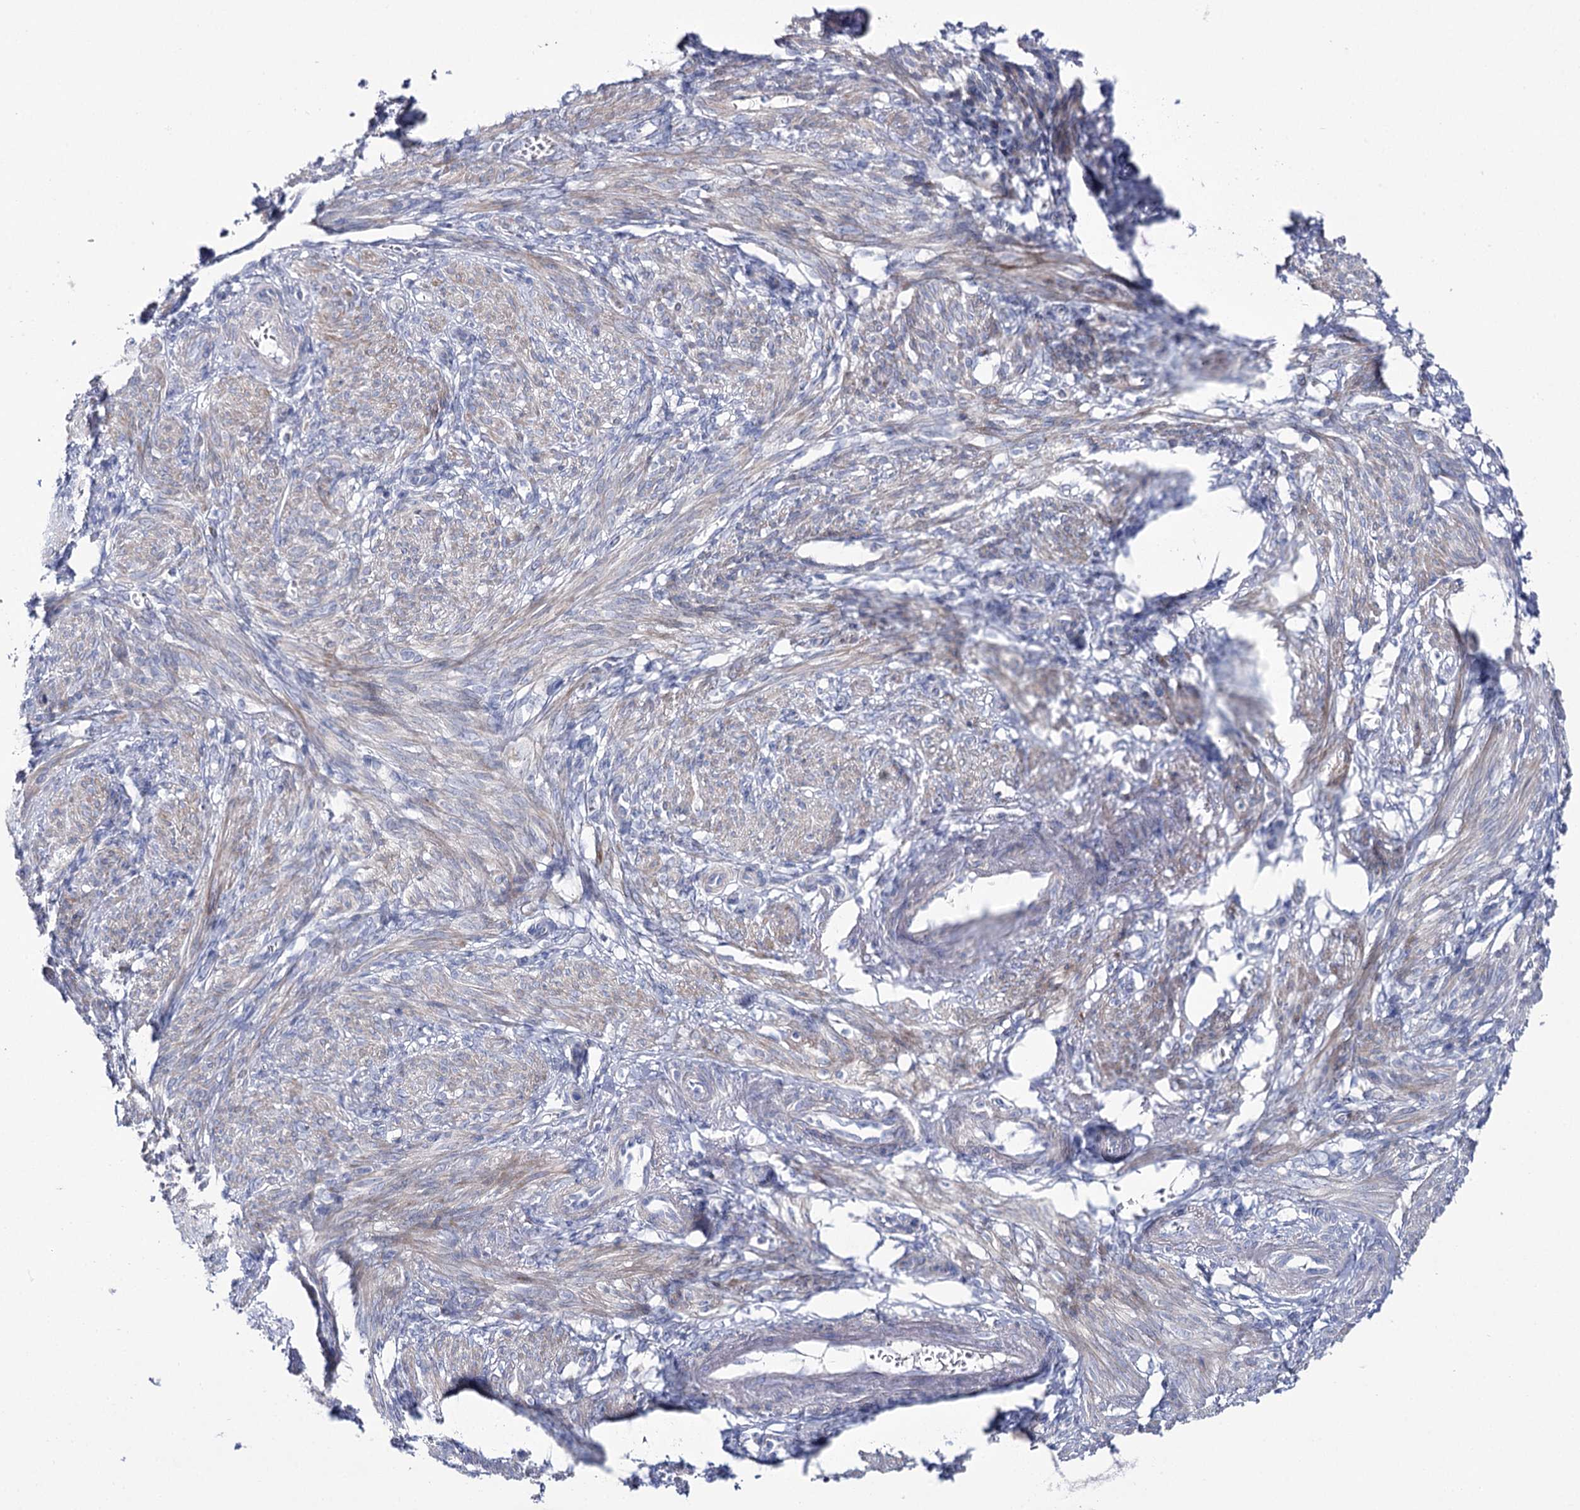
{"staining": {"intensity": "strong", "quantity": "<25%", "location": "cytoplasmic/membranous"}, "tissue": "smooth muscle", "cell_type": "Smooth muscle cells", "image_type": "normal", "snomed": [{"axis": "morphology", "description": "Normal tissue, NOS"}, {"axis": "topography", "description": "Smooth muscle"}], "caption": "This photomicrograph displays unremarkable smooth muscle stained with immunohistochemistry (IHC) to label a protein in brown. The cytoplasmic/membranous of smooth muscle cells show strong positivity for the protein. Nuclei are counter-stained blue.", "gene": "NRAP", "patient": {"sex": "female", "age": 39}}